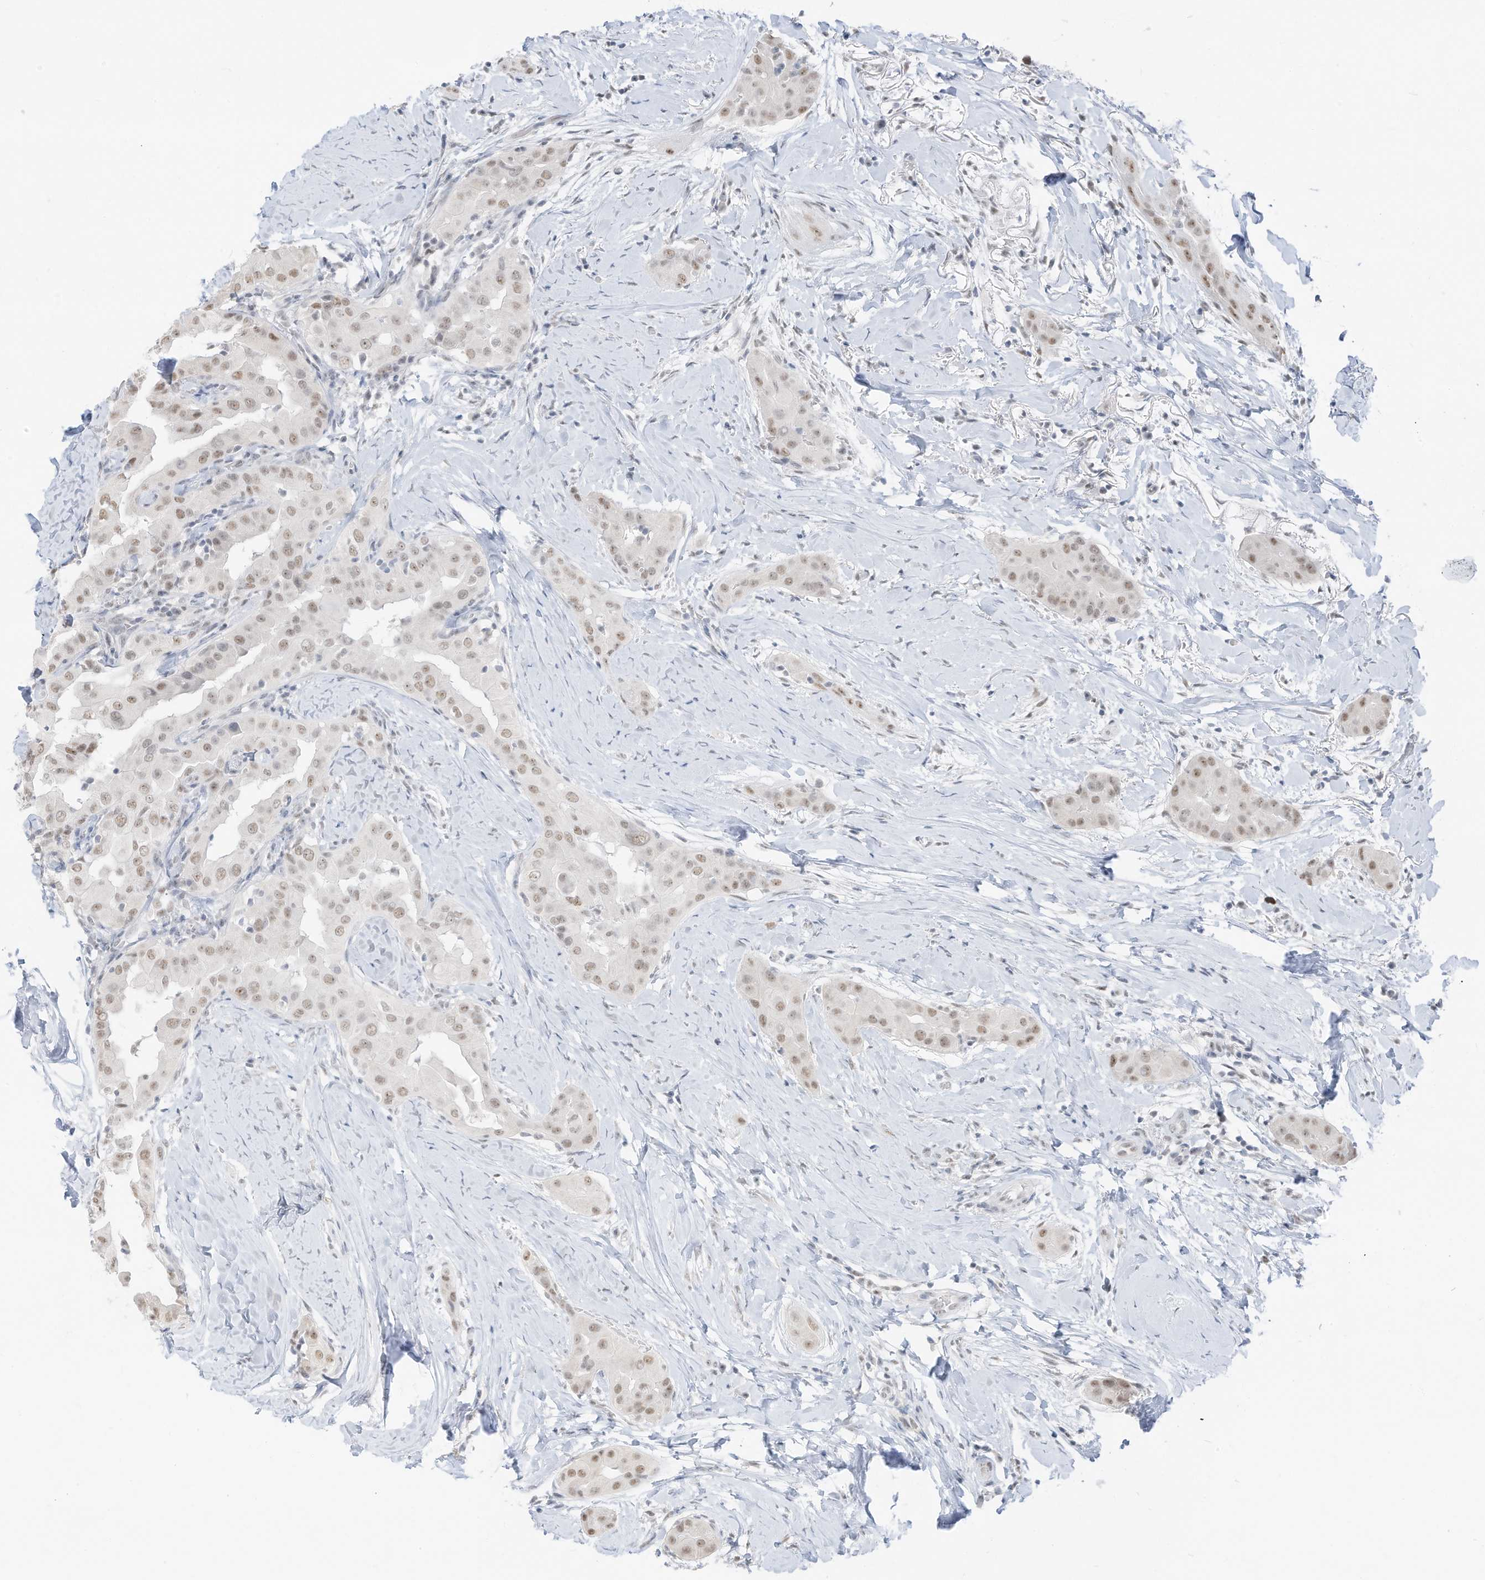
{"staining": {"intensity": "weak", "quantity": ">75%", "location": "nuclear"}, "tissue": "thyroid cancer", "cell_type": "Tumor cells", "image_type": "cancer", "snomed": [{"axis": "morphology", "description": "Papillary adenocarcinoma, NOS"}, {"axis": "topography", "description": "Thyroid gland"}], "caption": "Tumor cells demonstrate low levels of weak nuclear expression in about >75% of cells in human thyroid cancer. (DAB = brown stain, brightfield microscopy at high magnification).", "gene": "PGC", "patient": {"sex": "male", "age": 33}}